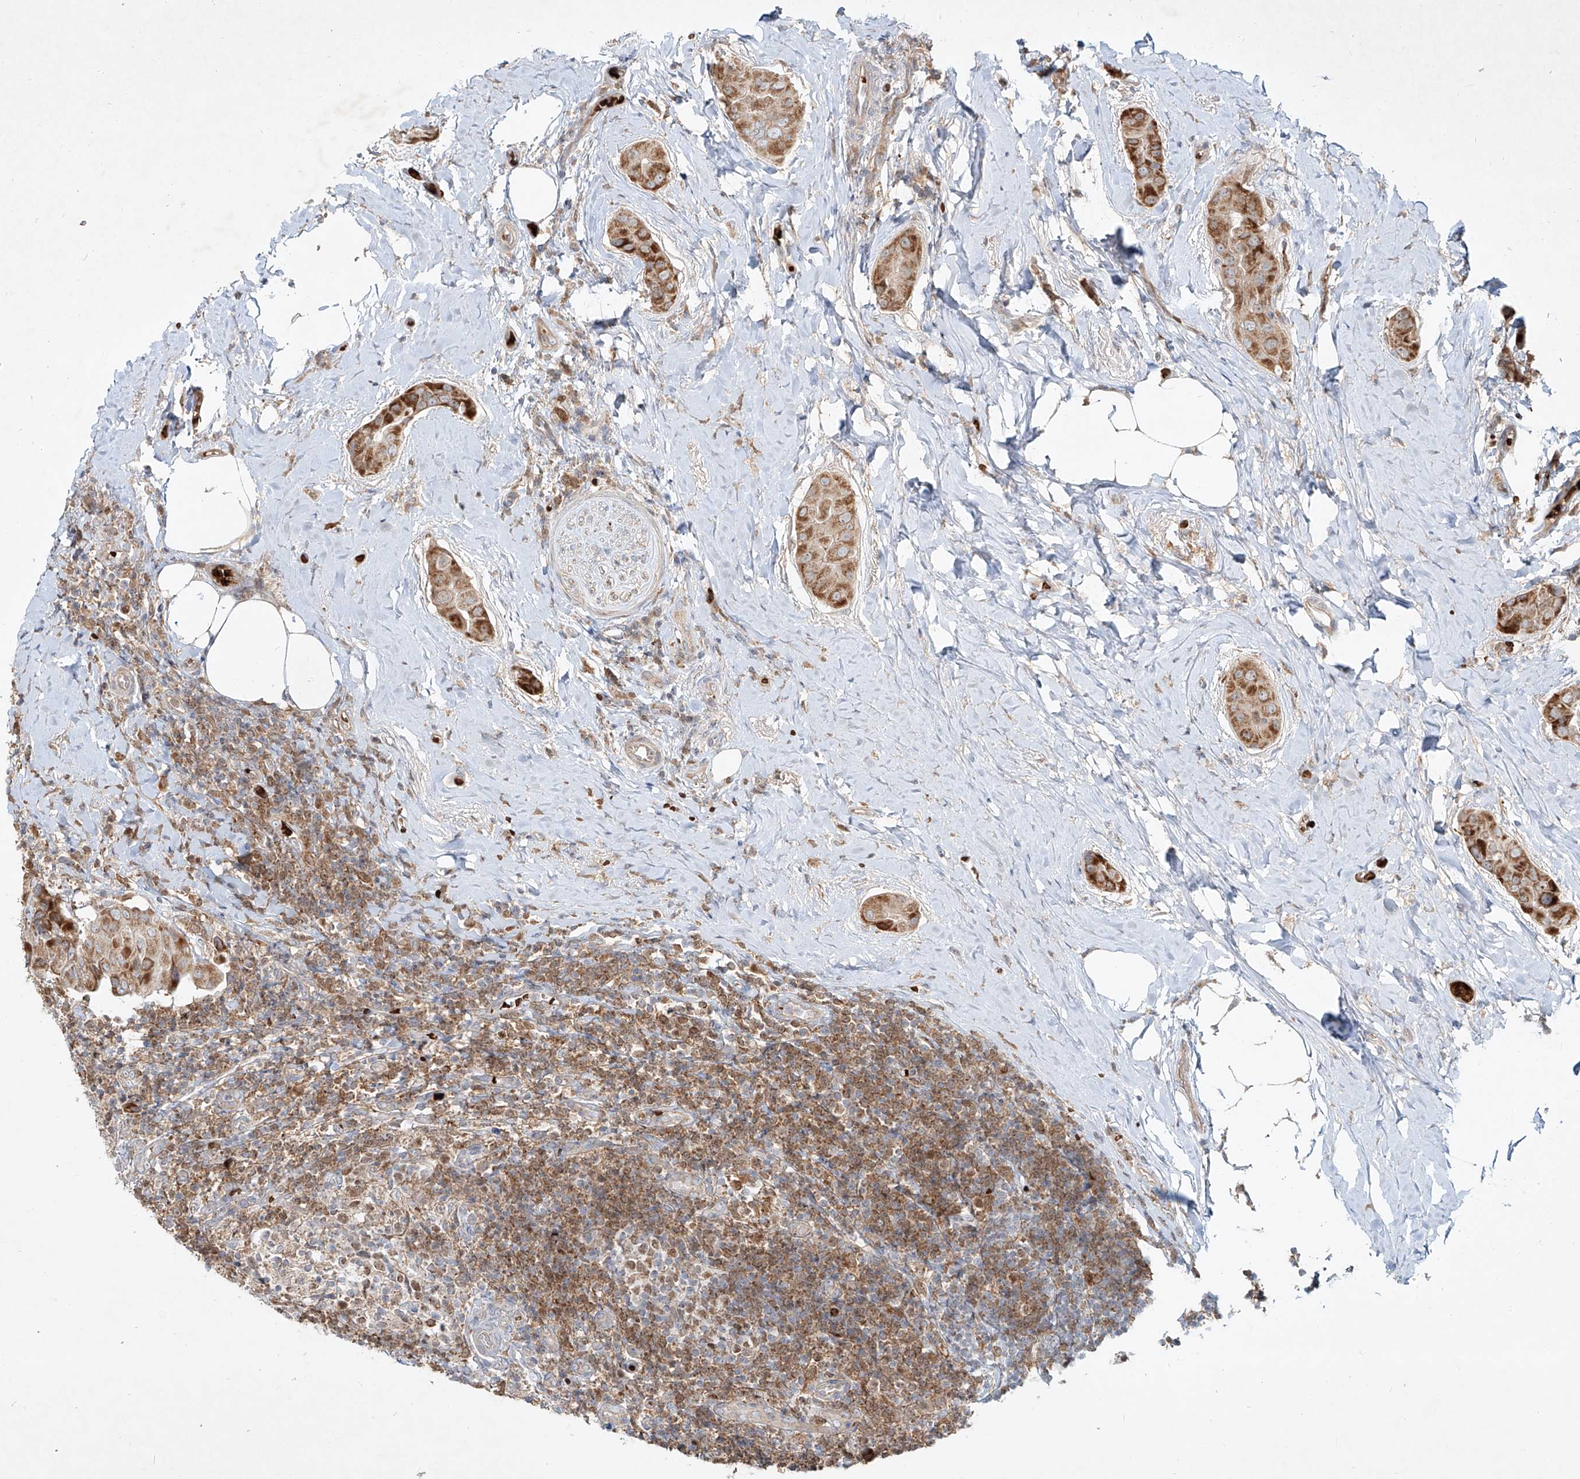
{"staining": {"intensity": "strong", "quantity": ">75%", "location": "cytoplasmic/membranous"}, "tissue": "thyroid cancer", "cell_type": "Tumor cells", "image_type": "cancer", "snomed": [{"axis": "morphology", "description": "Papillary adenocarcinoma, NOS"}, {"axis": "topography", "description": "Thyroid gland"}], "caption": "A high amount of strong cytoplasmic/membranous positivity is present in about >75% of tumor cells in papillary adenocarcinoma (thyroid) tissue. The protein of interest is stained brown, and the nuclei are stained in blue (DAB (3,3'-diaminobenzidine) IHC with brightfield microscopy, high magnification).", "gene": "FGD2", "patient": {"sex": "male", "age": 33}}